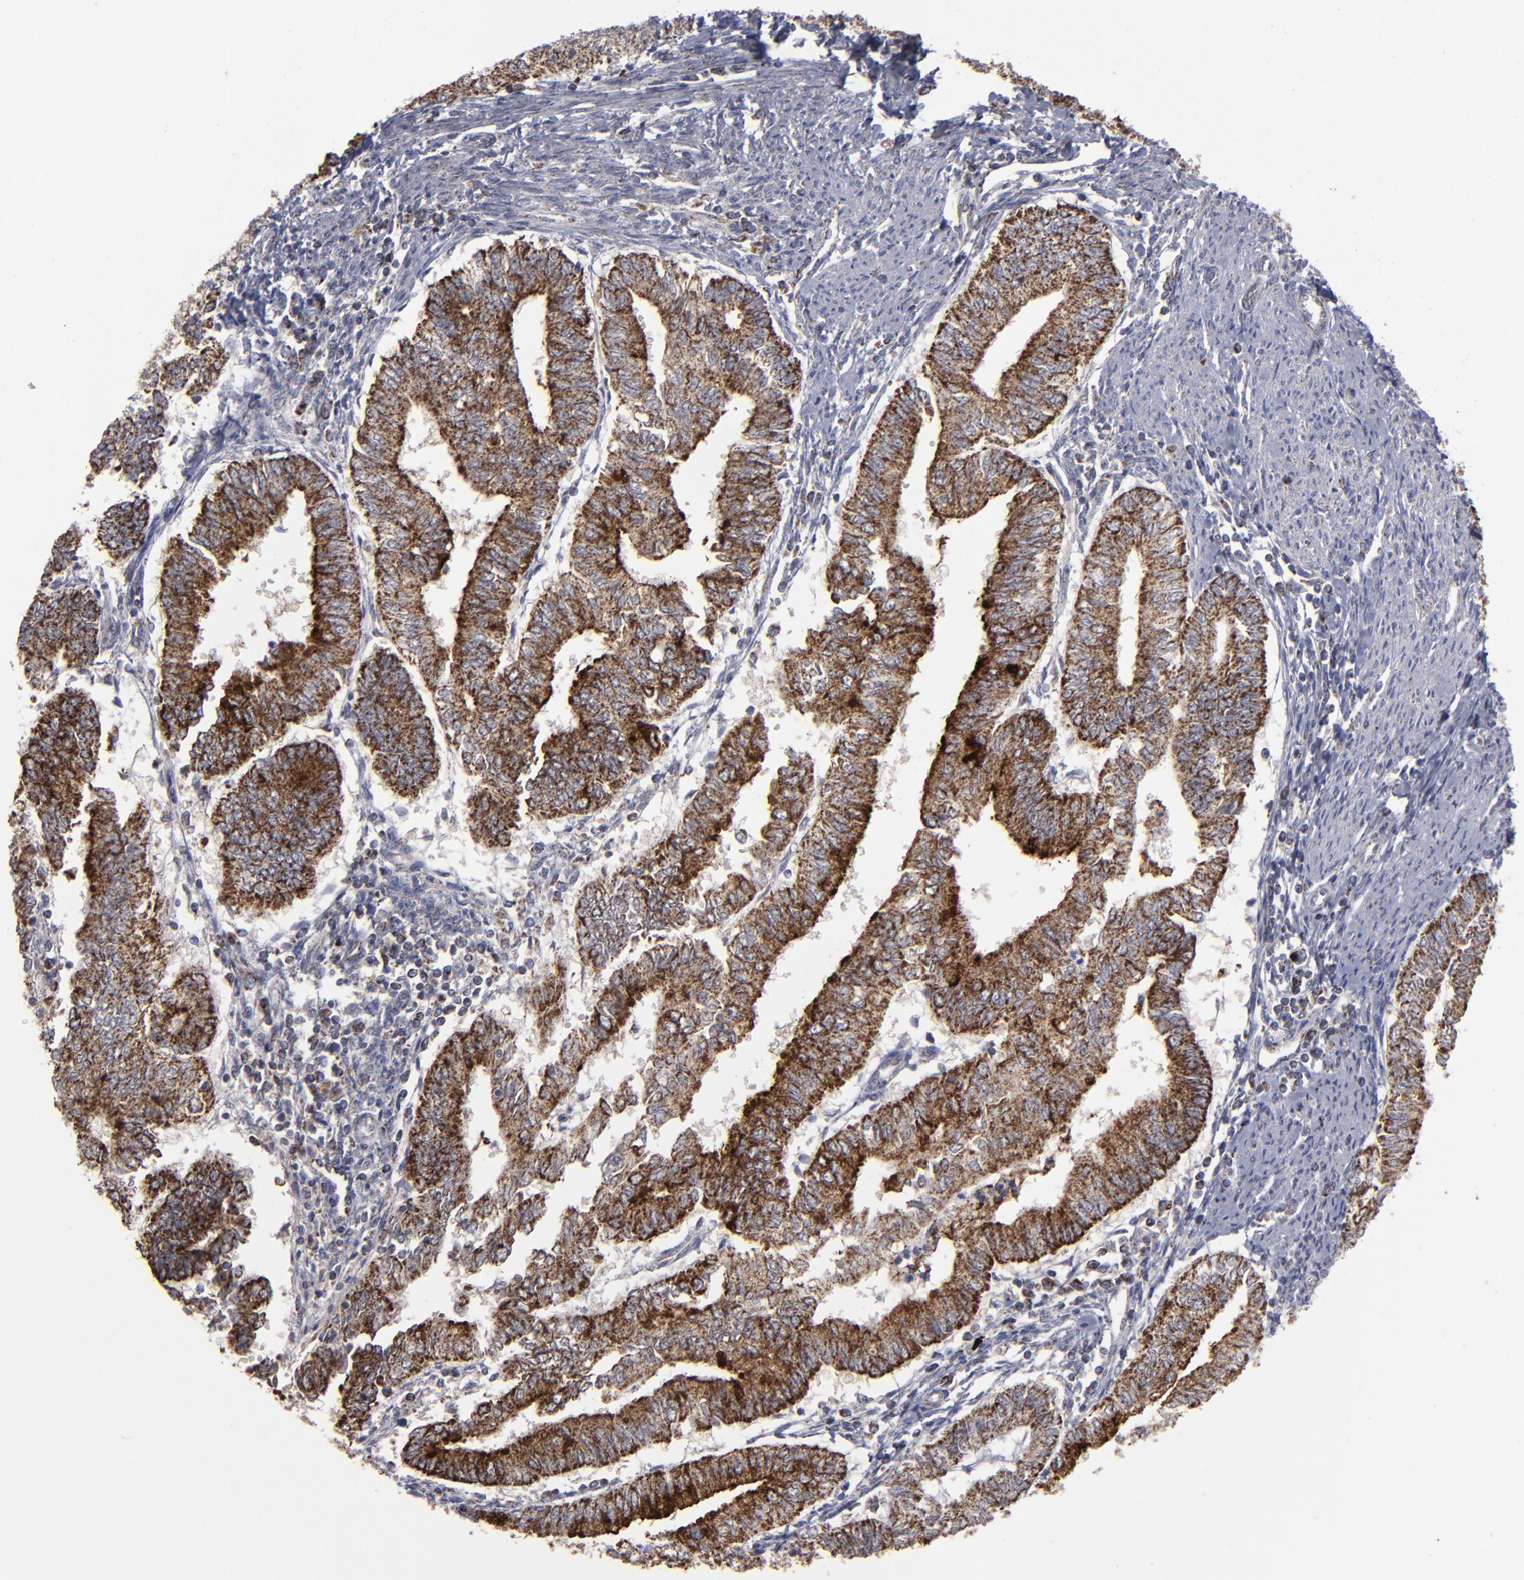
{"staining": {"intensity": "strong", "quantity": ">75%", "location": "cytoplasmic/membranous"}, "tissue": "endometrial cancer", "cell_type": "Tumor cells", "image_type": "cancer", "snomed": [{"axis": "morphology", "description": "Adenocarcinoma, NOS"}, {"axis": "topography", "description": "Endometrium"}], "caption": "Immunohistochemistry (IHC) histopathology image of neoplastic tissue: endometrial adenocarcinoma stained using immunohistochemistry (IHC) shows high levels of strong protein expression localized specifically in the cytoplasmic/membranous of tumor cells, appearing as a cytoplasmic/membranous brown color.", "gene": "MYOM2", "patient": {"sex": "female", "age": 66}}